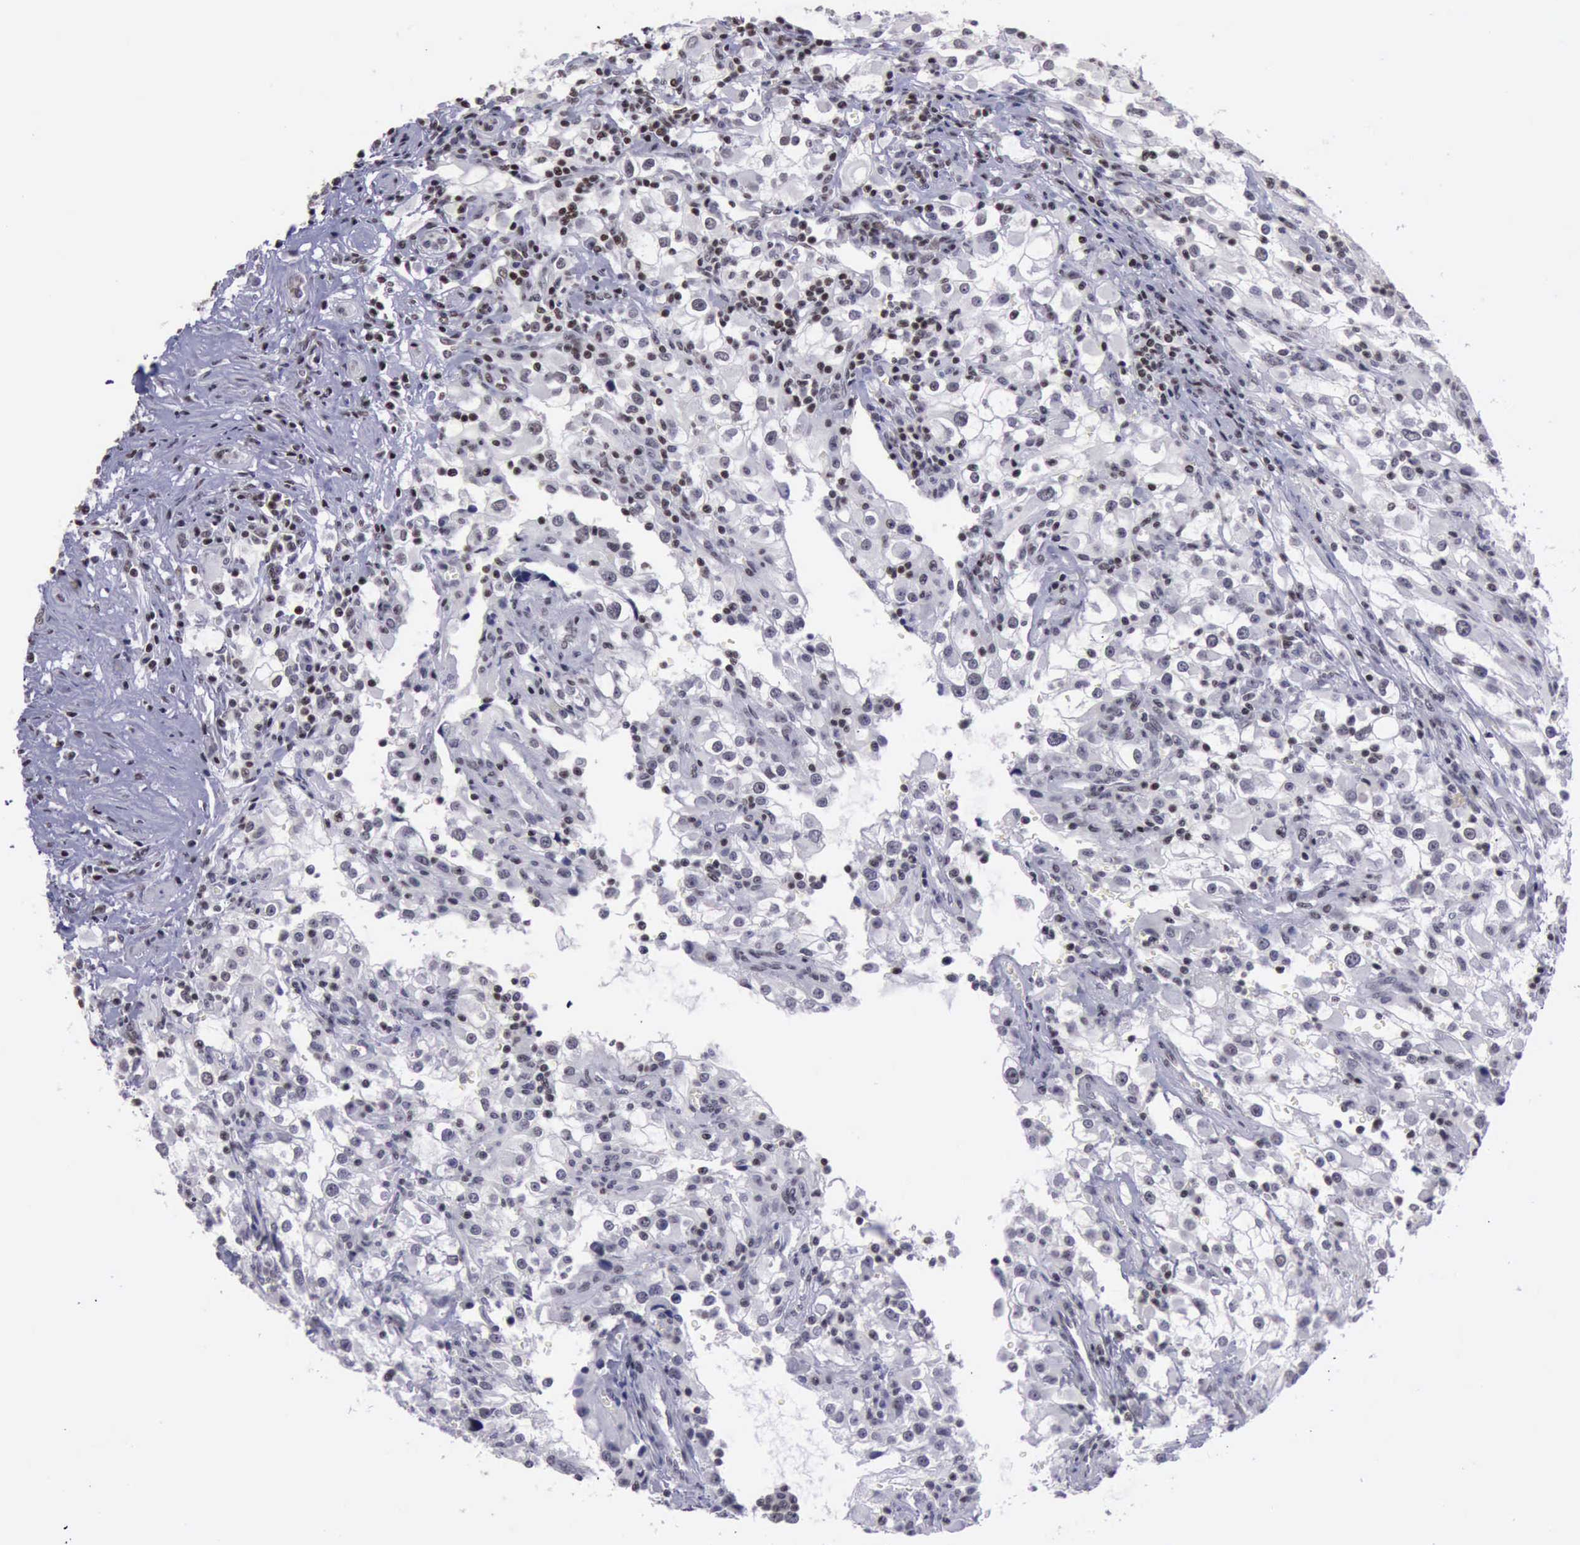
{"staining": {"intensity": "negative", "quantity": "none", "location": "none"}, "tissue": "renal cancer", "cell_type": "Tumor cells", "image_type": "cancer", "snomed": [{"axis": "morphology", "description": "Adenocarcinoma, NOS"}, {"axis": "topography", "description": "Kidney"}], "caption": "Immunohistochemistry photomicrograph of human renal cancer (adenocarcinoma) stained for a protein (brown), which shows no positivity in tumor cells. Nuclei are stained in blue.", "gene": "YY1", "patient": {"sex": "female", "age": 52}}